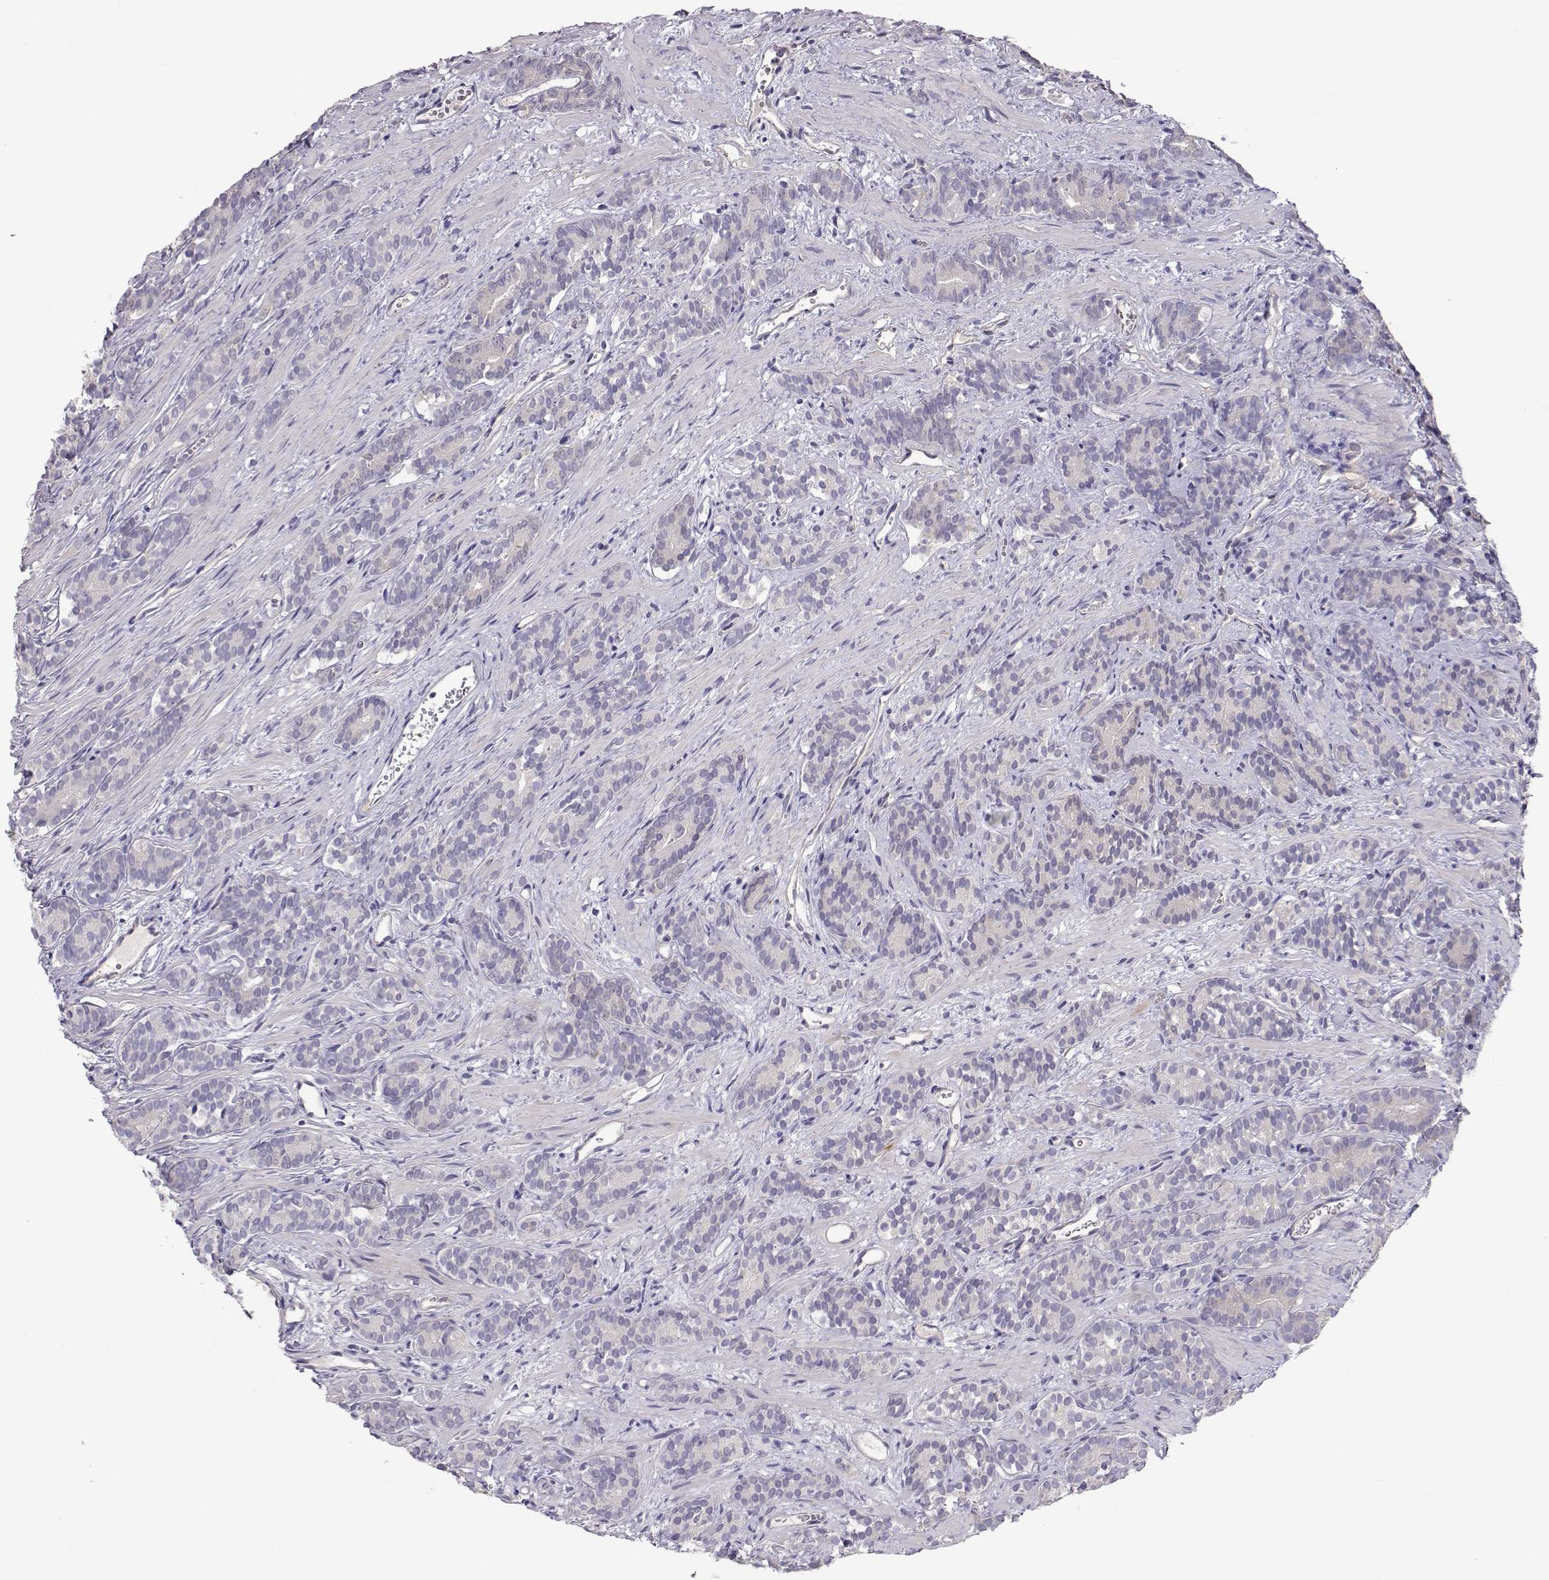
{"staining": {"intensity": "negative", "quantity": "none", "location": "none"}, "tissue": "prostate cancer", "cell_type": "Tumor cells", "image_type": "cancer", "snomed": [{"axis": "morphology", "description": "Adenocarcinoma, High grade"}, {"axis": "topography", "description": "Prostate"}], "caption": "Immunohistochemical staining of prostate cancer exhibits no significant staining in tumor cells. (DAB immunohistochemistry (IHC) with hematoxylin counter stain).", "gene": "NCAM2", "patient": {"sex": "male", "age": 84}}